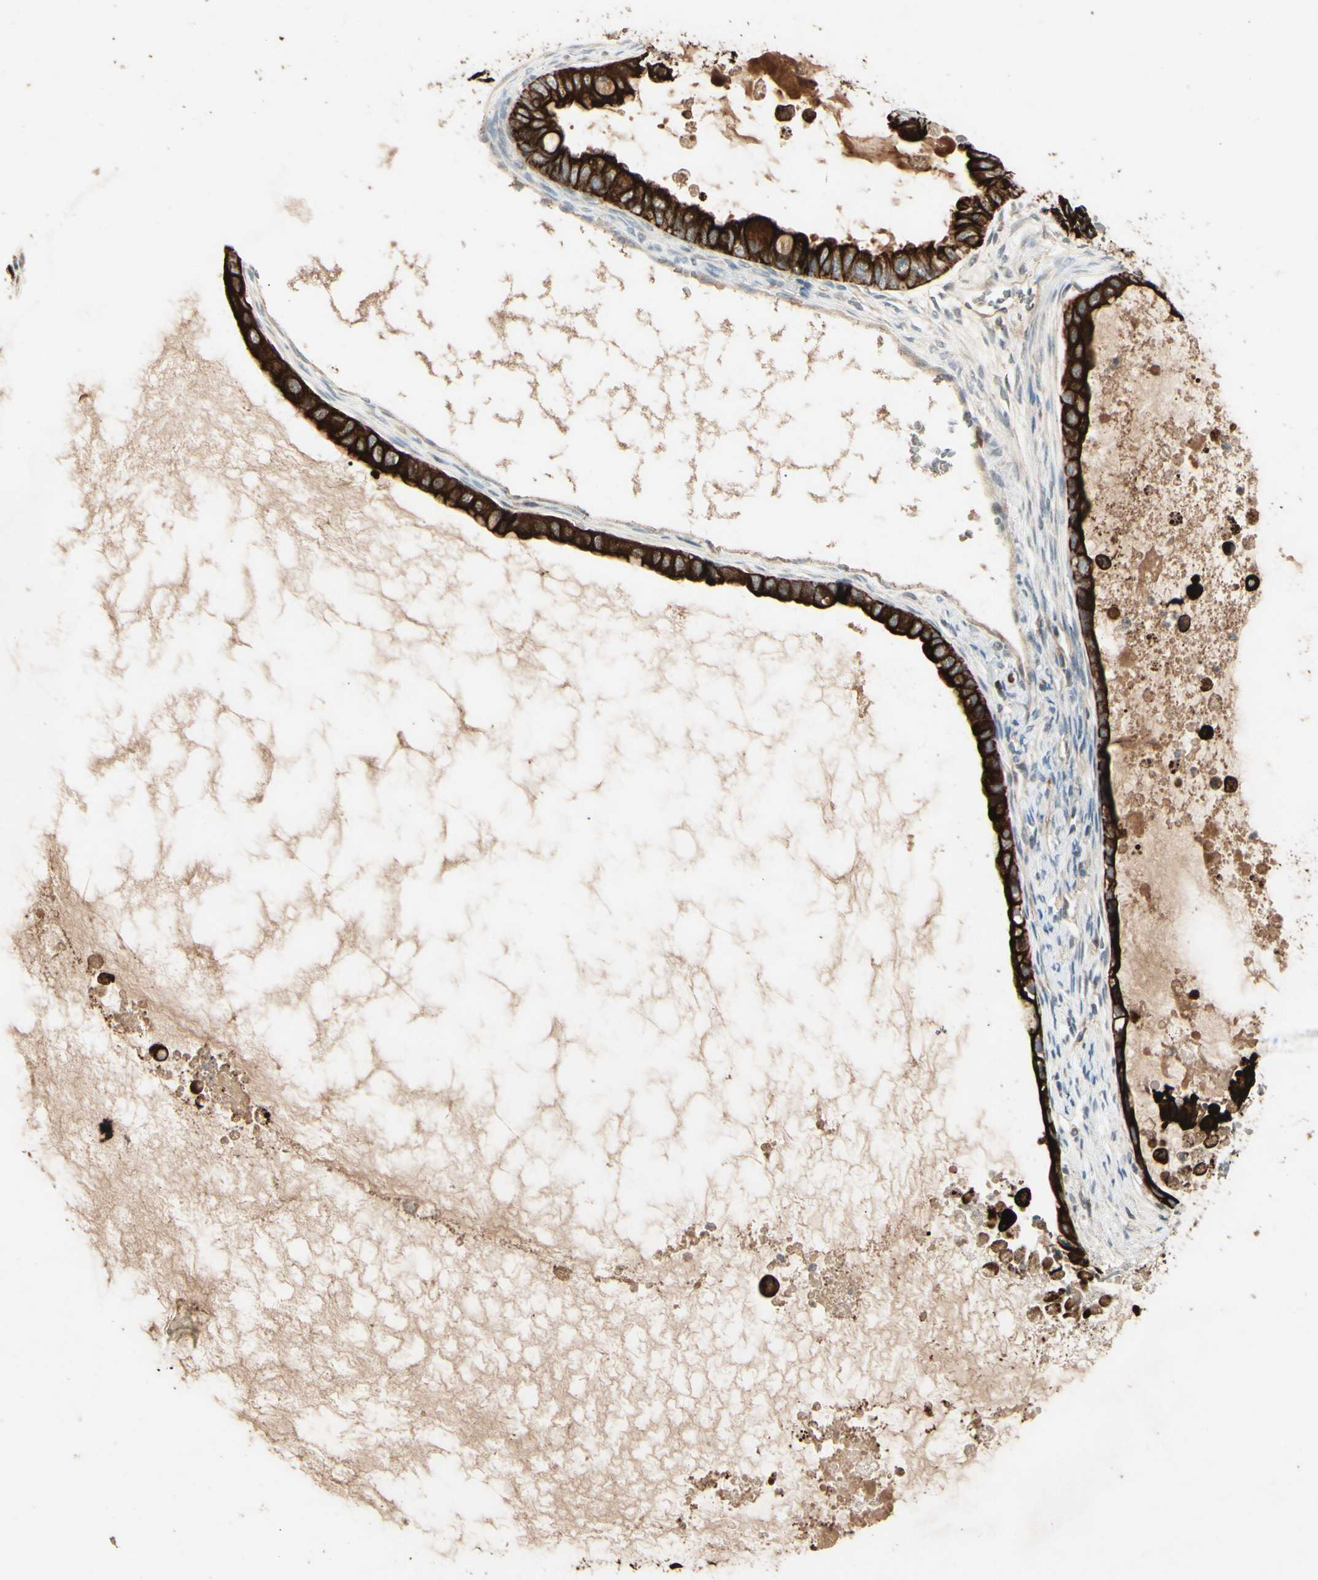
{"staining": {"intensity": "strong", "quantity": ">75%", "location": "cytoplasmic/membranous"}, "tissue": "ovarian cancer", "cell_type": "Tumor cells", "image_type": "cancer", "snomed": [{"axis": "morphology", "description": "Cystadenocarcinoma, mucinous, NOS"}, {"axis": "topography", "description": "Ovary"}], "caption": "Immunohistochemistry (IHC) image of neoplastic tissue: human ovarian mucinous cystadenocarcinoma stained using immunohistochemistry (IHC) reveals high levels of strong protein expression localized specifically in the cytoplasmic/membranous of tumor cells, appearing as a cytoplasmic/membranous brown color.", "gene": "SKIL", "patient": {"sex": "female", "age": 80}}